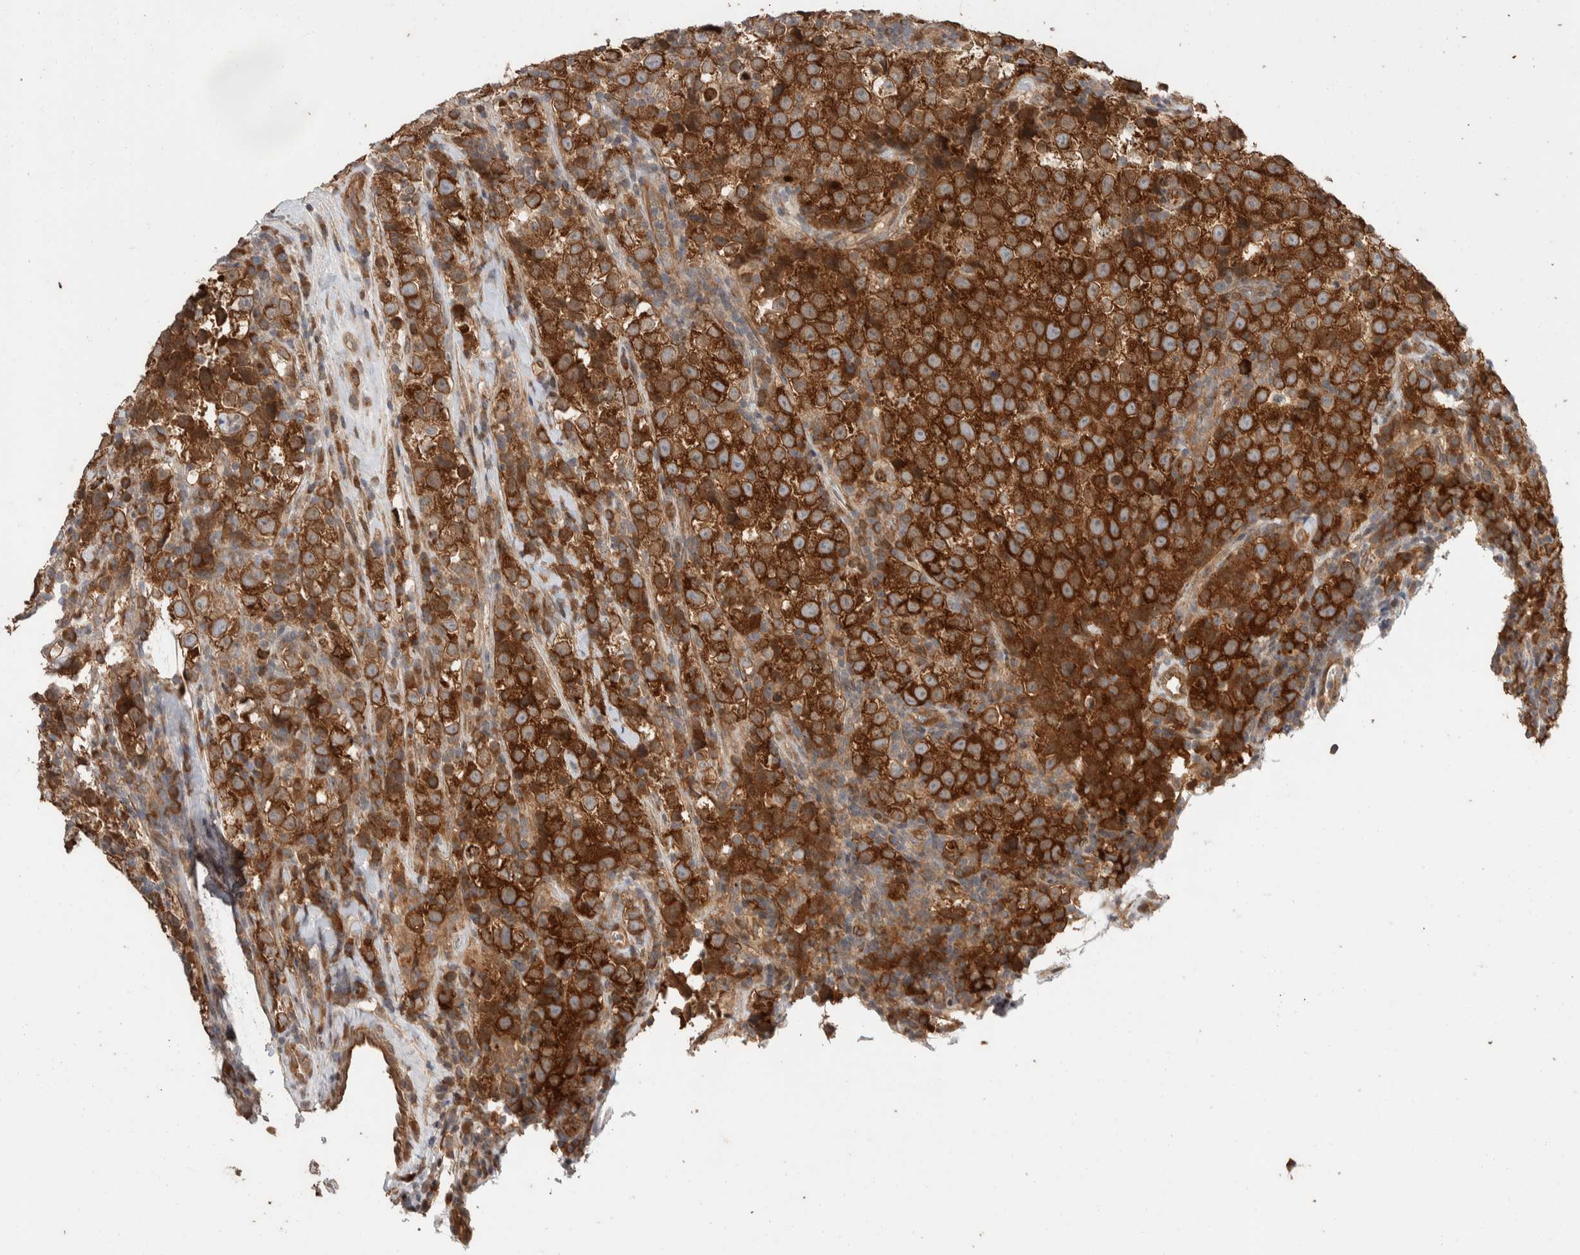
{"staining": {"intensity": "strong", "quantity": ">75%", "location": "cytoplasmic/membranous"}, "tissue": "testis cancer", "cell_type": "Tumor cells", "image_type": "cancer", "snomed": [{"axis": "morphology", "description": "Normal tissue, NOS"}, {"axis": "morphology", "description": "Seminoma, NOS"}, {"axis": "topography", "description": "Testis"}], "caption": "Testis seminoma was stained to show a protein in brown. There is high levels of strong cytoplasmic/membranous expression in approximately >75% of tumor cells.", "gene": "ERC1", "patient": {"sex": "male", "age": 43}}